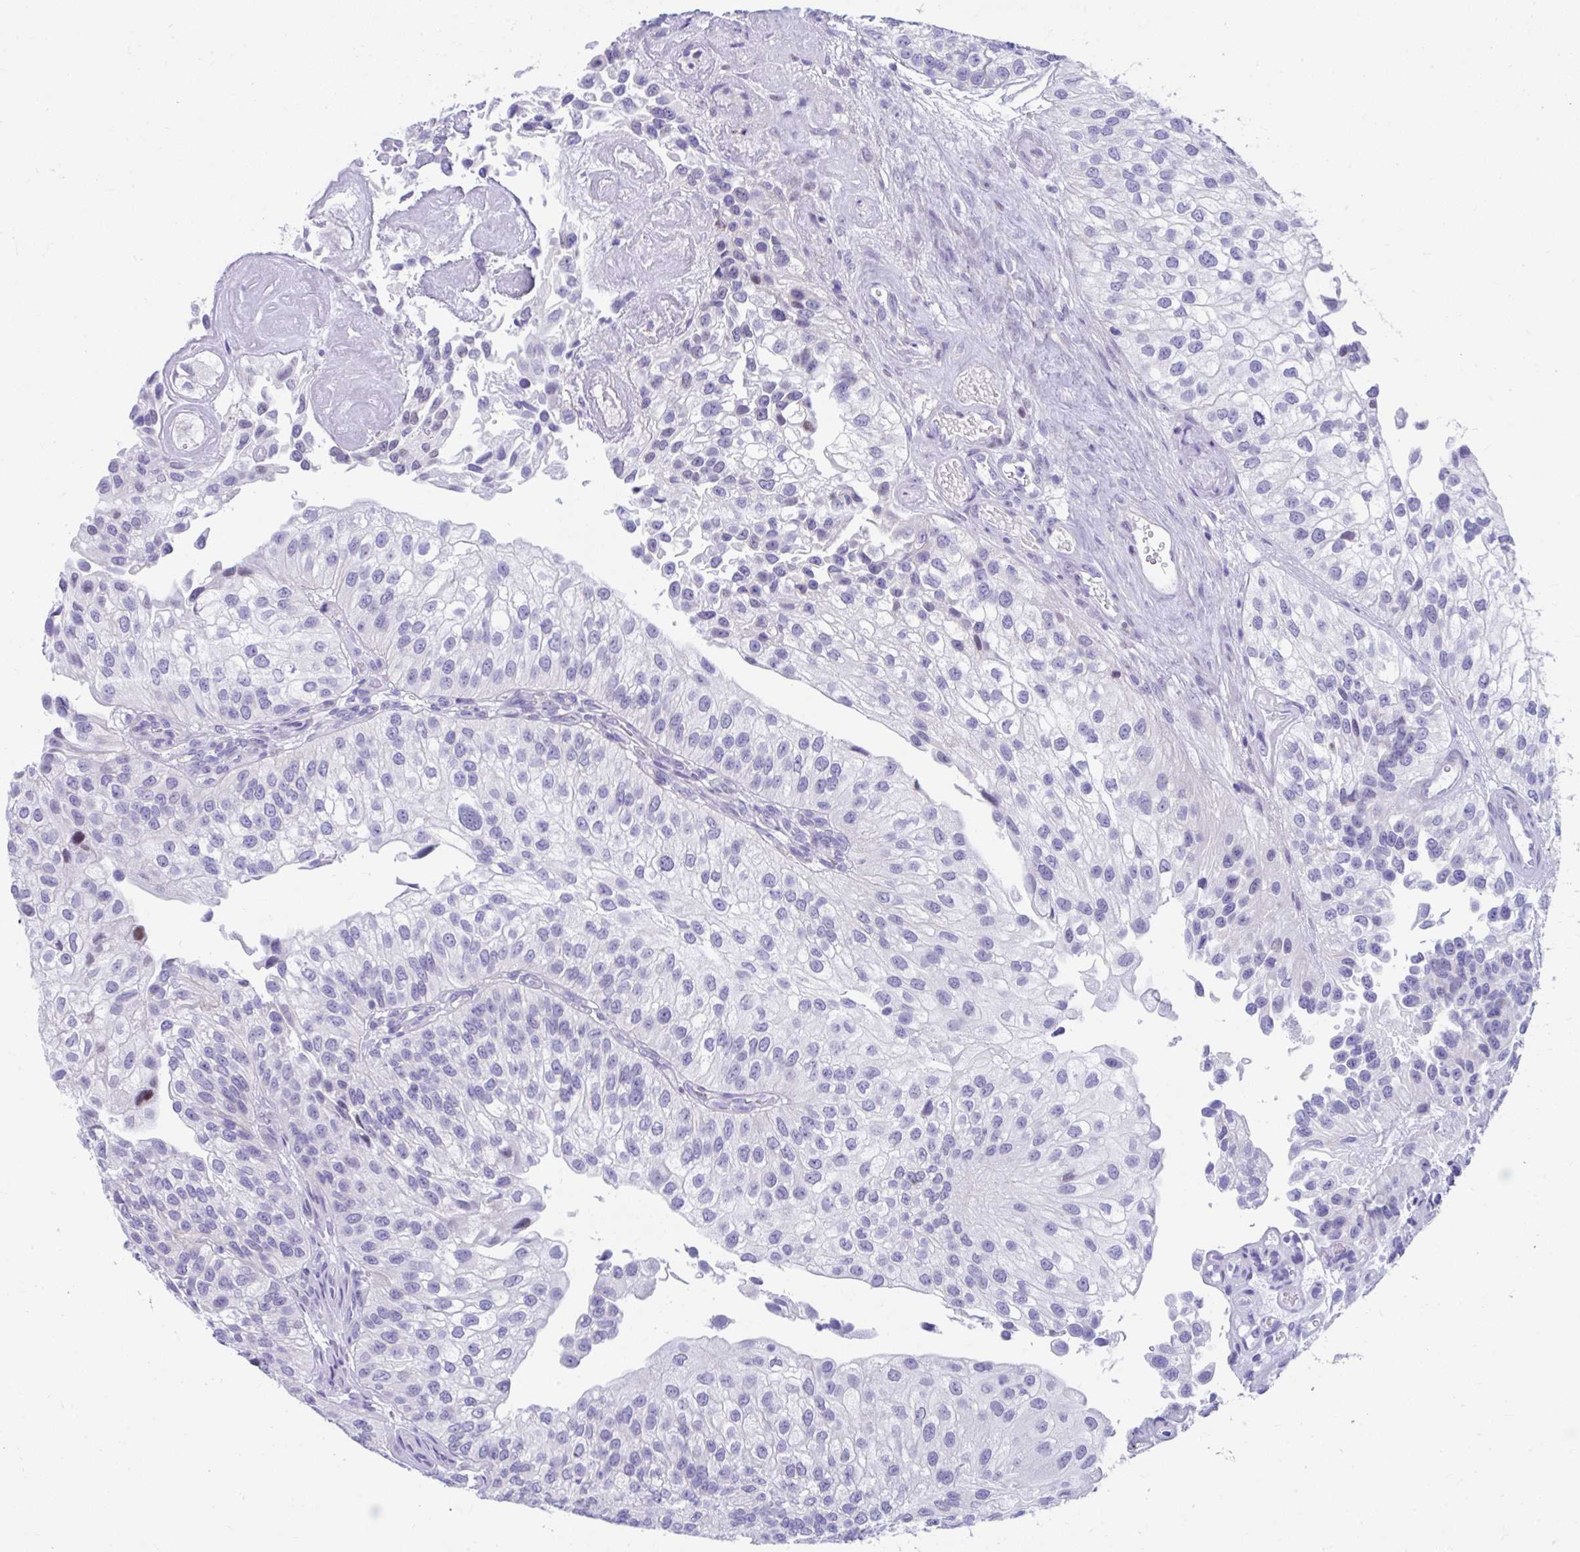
{"staining": {"intensity": "negative", "quantity": "none", "location": "none"}, "tissue": "urothelial cancer", "cell_type": "Tumor cells", "image_type": "cancer", "snomed": [{"axis": "morphology", "description": "Urothelial carcinoma, NOS"}, {"axis": "topography", "description": "Urinary bladder"}], "caption": "Transitional cell carcinoma stained for a protein using immunohistochemistry exhibits no staining tumor cells.", "gene": "ISL1", "patient": {"sex": "male", "age": 87}}